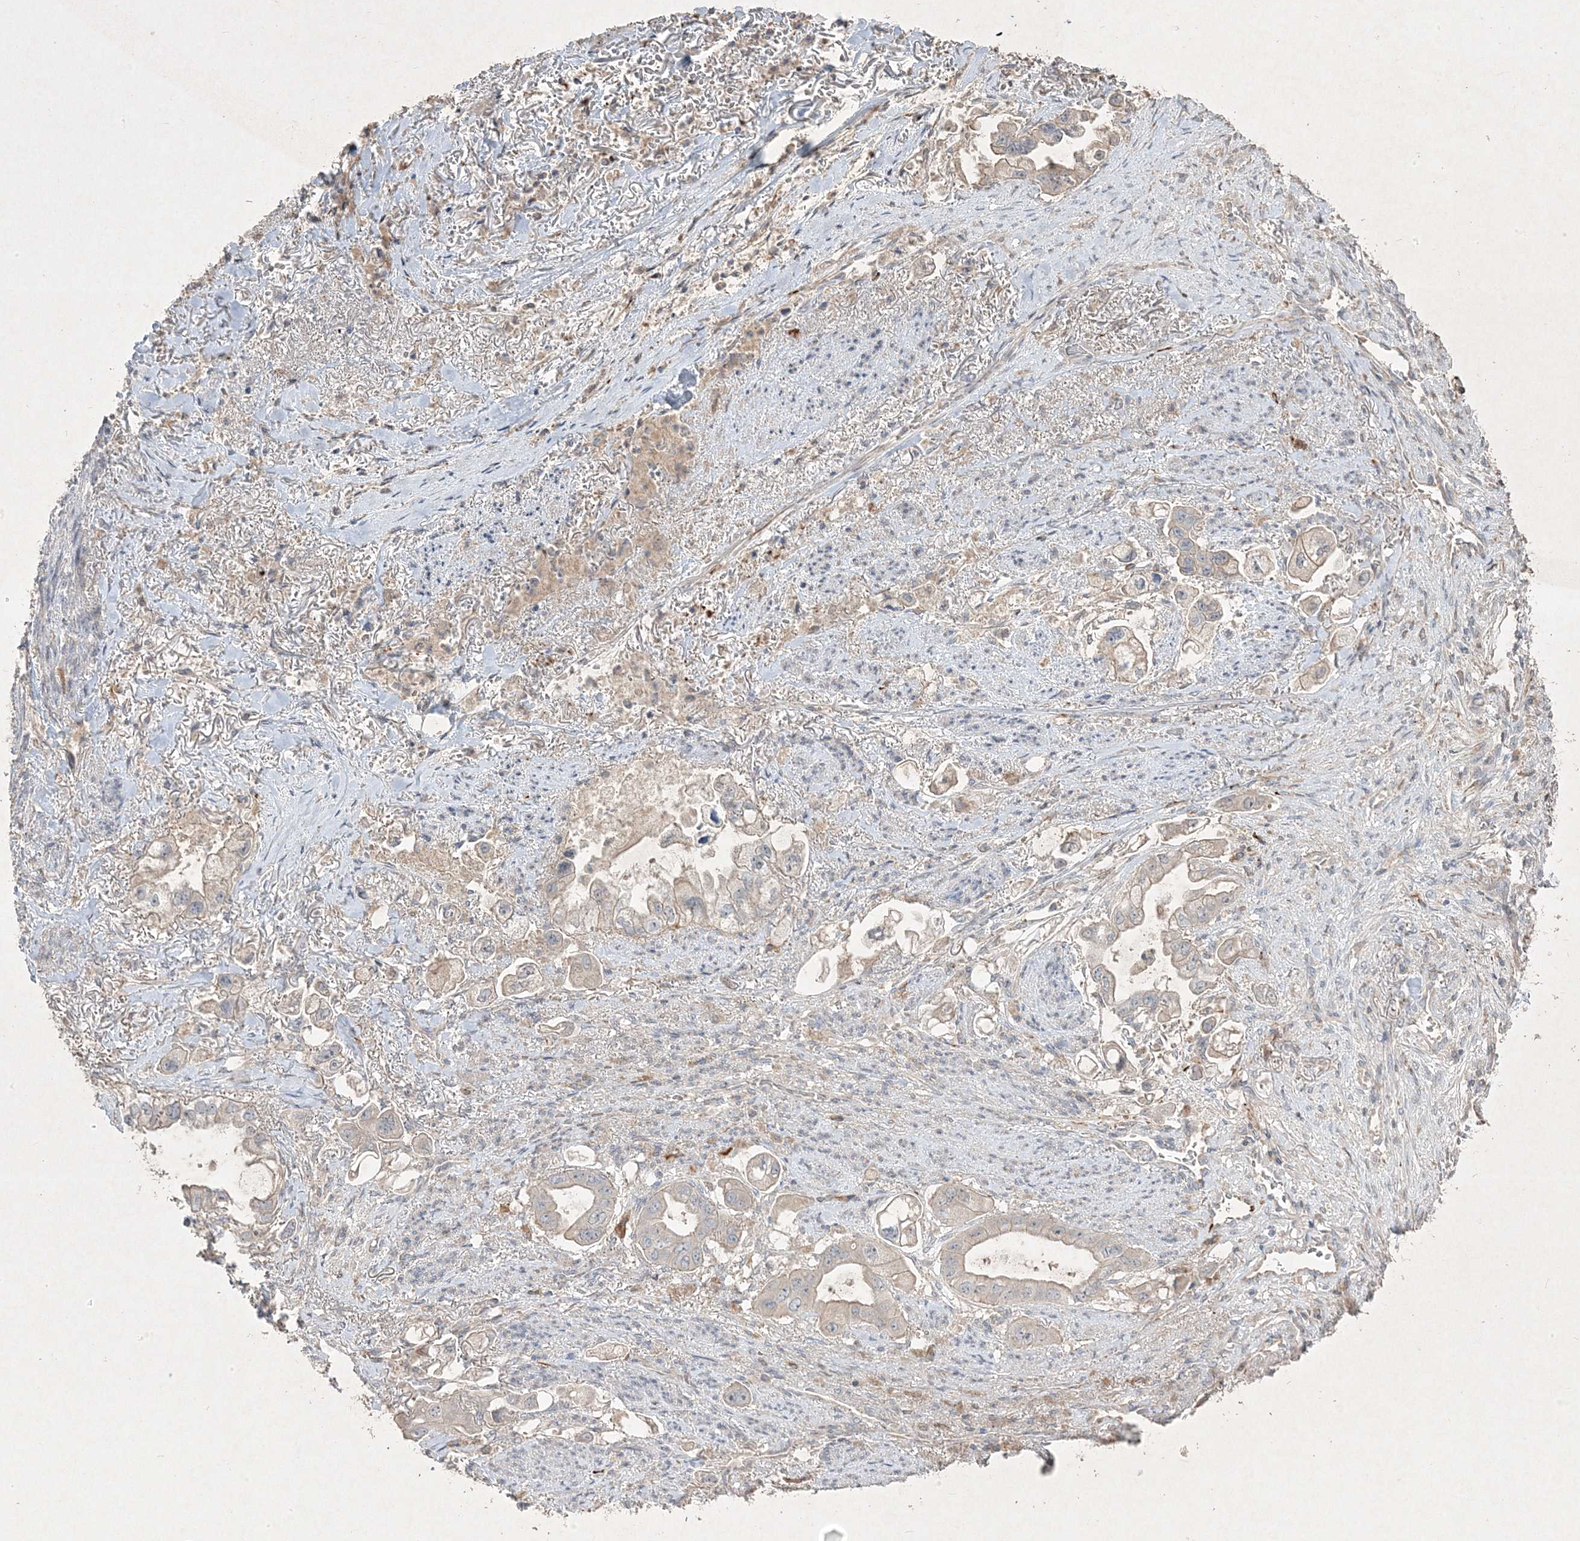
{"staining": {"intensity": "negative", "quantity": "none", "location": "none"}, "tissue": "stomach cancer", "cell_type": "Tumor cells", "image_type": "cancer", "snomed": [{"axis": "morphology", "description": "Adenocarcinoma, NOS"}, {"axis": "topography", "description": "Stomach"}], "caption": "Histopathology image shows no significant protein staining in tumor cells of stomach cancer (adenocarcinoma). (DAB immunohistochemistry, high magnification).", "gene": "RGL4", "patient": {"sex": "male", "age": 62}}